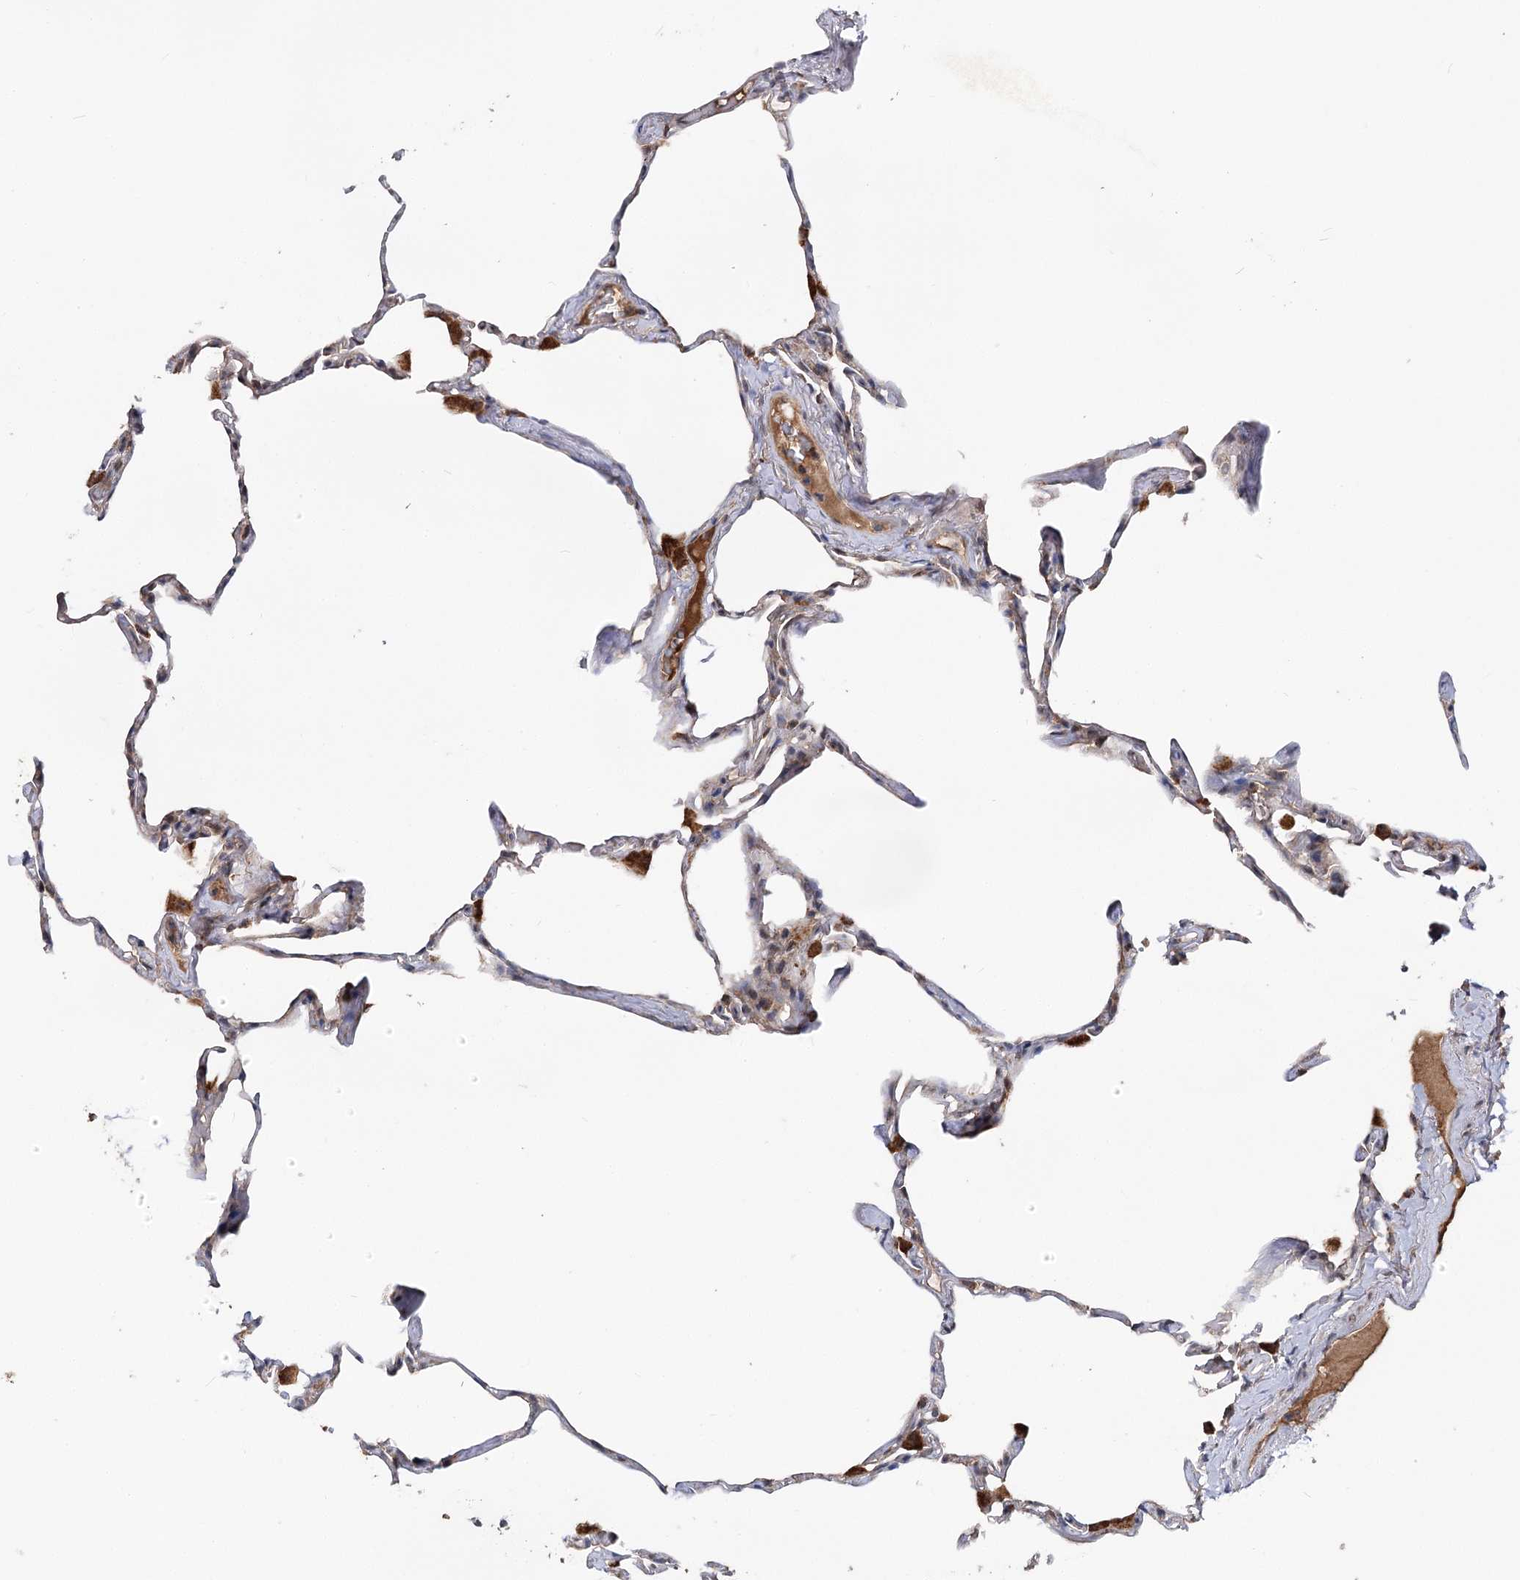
{"staining": {"intensity": "moderate", "quantity": "25%-75%", "location": "cytoplasmic/membranous"}, "tissue": "lung", "cell_type": "Alveolar cells", "image_type": "normal", "snomed": [{"axis": "morphology", "description": "Normal tissue, NOS"}, {"axis": "topography", "description": "Lung"}], "caption": "Immunohistochemistry (IHC) staining of unremarkable lung, which reveals medium levels of moderate cytoplasmic/membranous staining in about 25%-75% of alveolar cells indicating moderate cytoplasmic/membranous protein staining. The staining was performed using DAB (3,3'-diaminobenzidine) (brown) for protein detection and nuclei were counterstained in hematoxylin (blue).", "gene": "MSANTD2", "patient": {"sex": "male", "age": 65}}